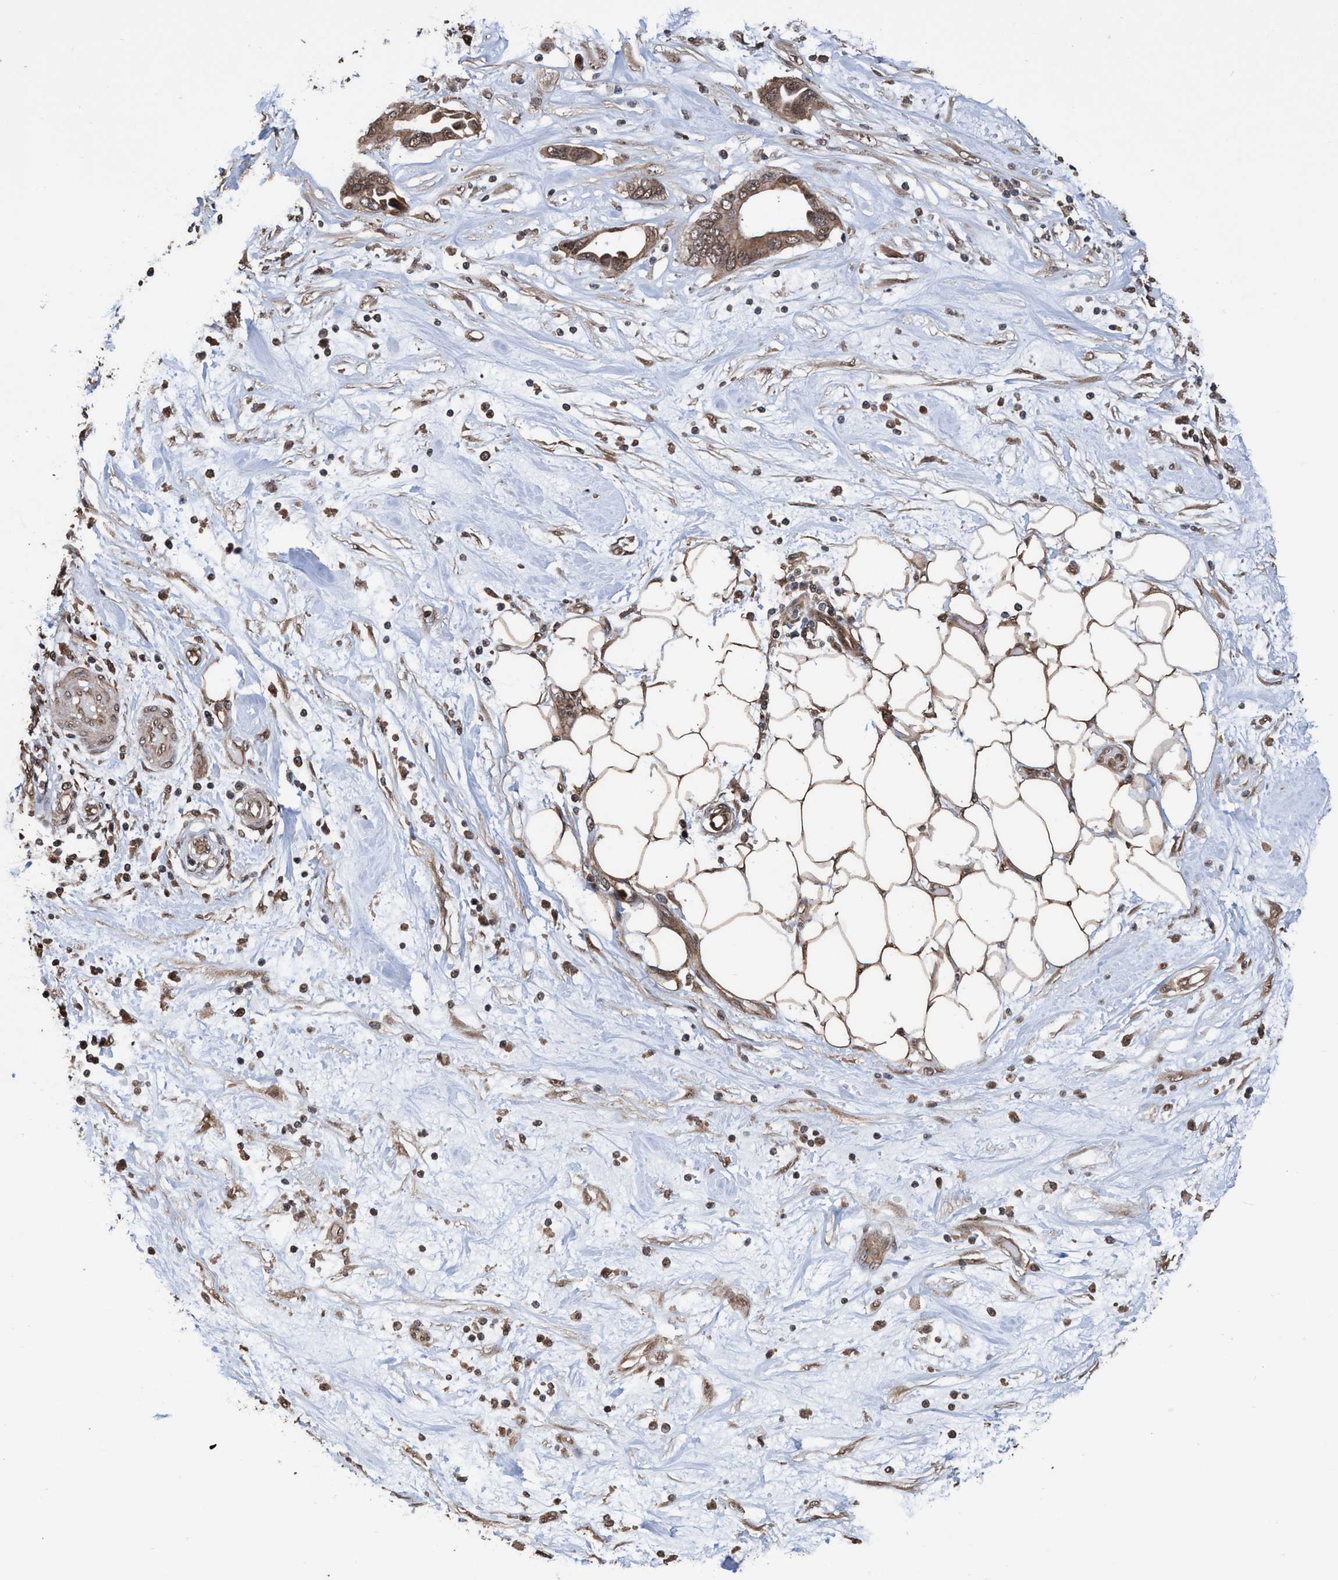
{"staining": {"intensity": "moderate", "quantity": ">75%", "location": "cytoplasmic/membranous,nuclear"}, "tissue": "pancreatic cancer", "cell_type": "Tumor cells", "image_type": "cancer", "snomed": [{"axis": "morphology", "description": "Adenocarcinoma, NOS"}, {"axis": "topography", "description": "Pancreas"}], "caption": "The photomicrograph demonstrates a brown stain indicating the presence of a protein in the cytoplasmic/membranous and nuclear of tumor cells in pancreatic cancer (adenocarcinoma).", "gene": "TRPC7", "patient": {"sex": "female", "age": 57}}